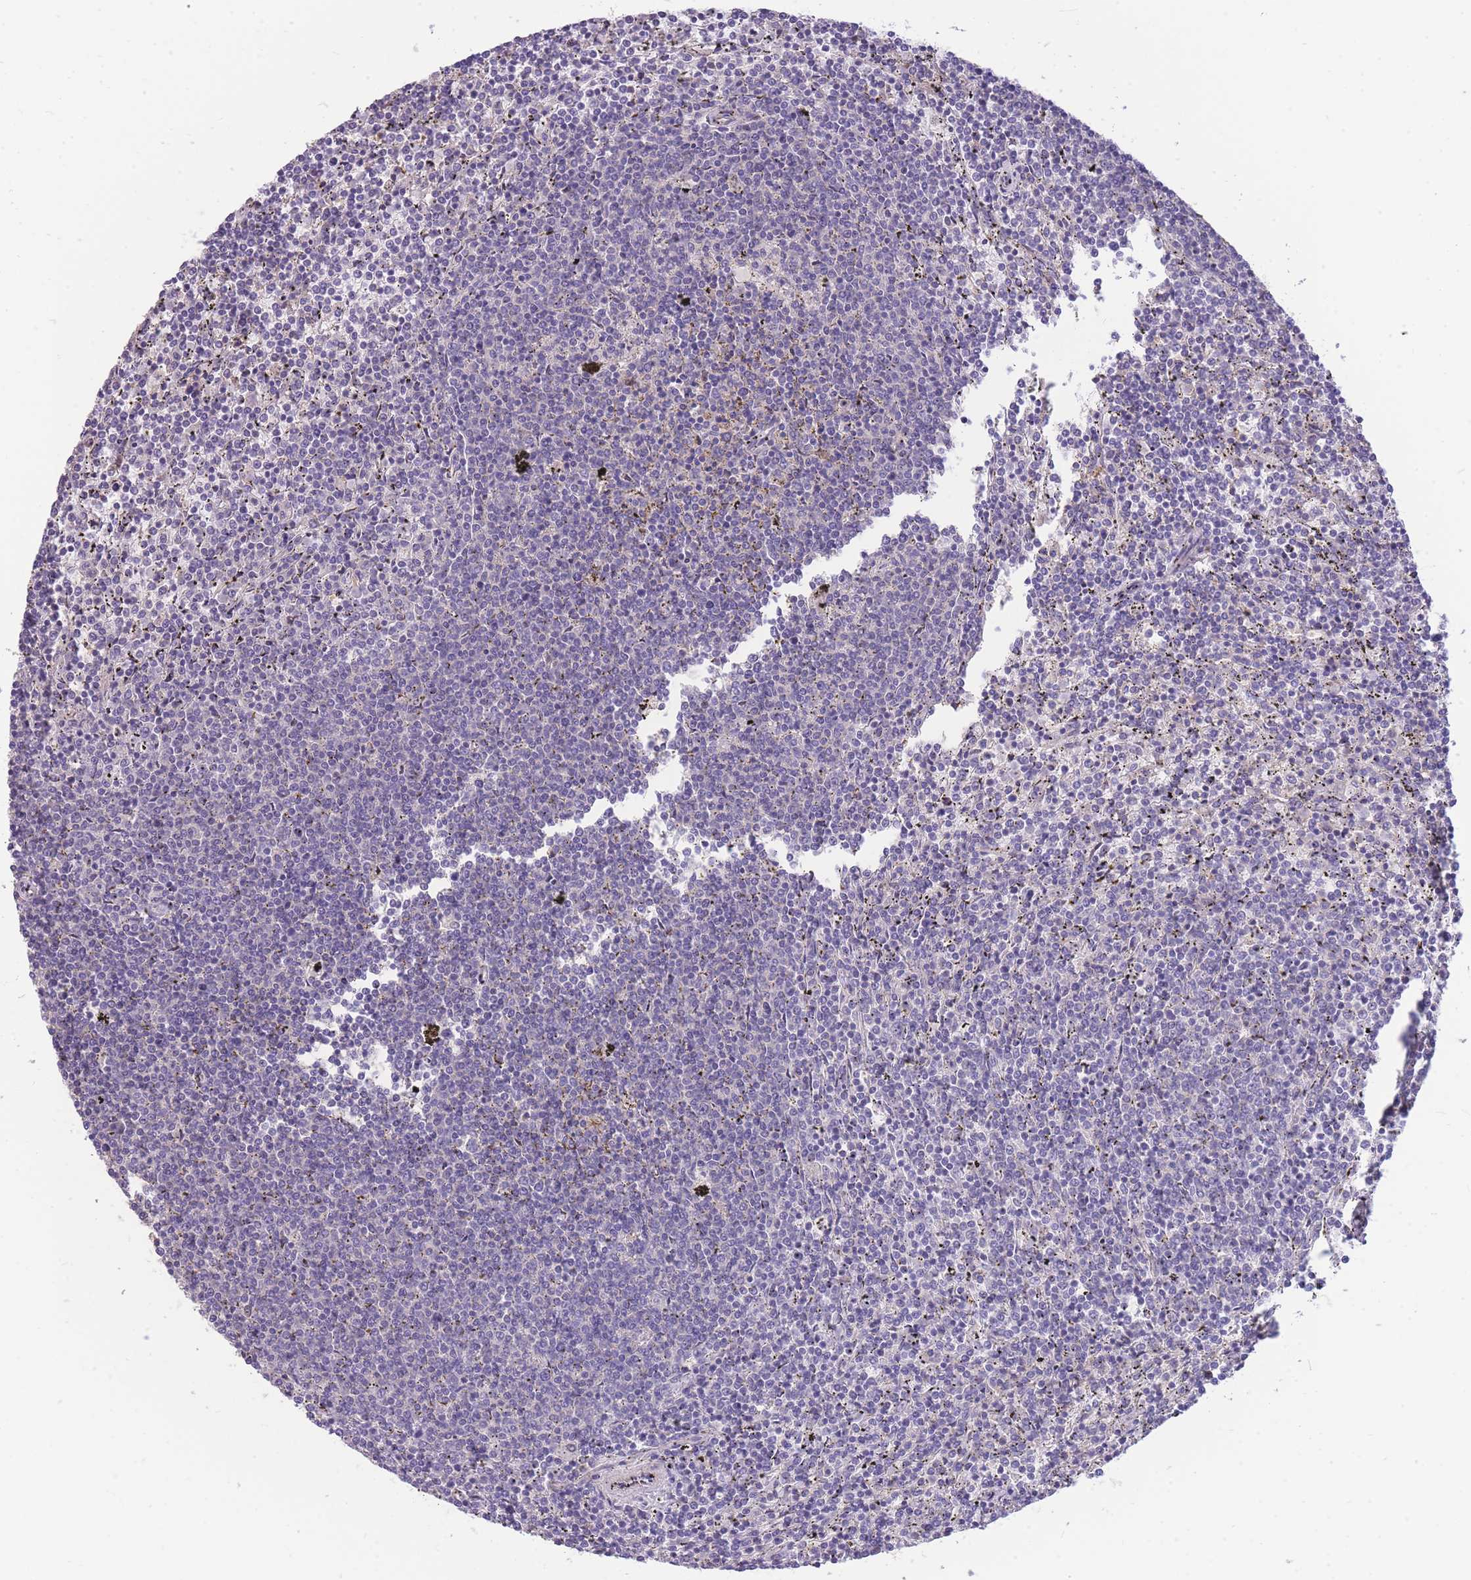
{"staining": {"intensity": "negative", "quantity": "none", "location": "none"}, "tissue": "lymphoma", "cell_type": "Tumor cells", "image_type": "cancer", "snomed": [{"axis": "morphology", "description": "Malignant lymphoma, non-Hodgkin's type, Low grade"}, {"axis": "topography", "description": "Spleen"}], "caption": "This histopathology image is of malignant lymphoma, non-Hodgkin's type (low-grade) stained with immunohistochemistry to label a protein in brown with the nuclei are counter-stained blue. There is no staining in tumor cells.", "gene": "OR5T1", "patient": {"sex": "female", "age": 50}}